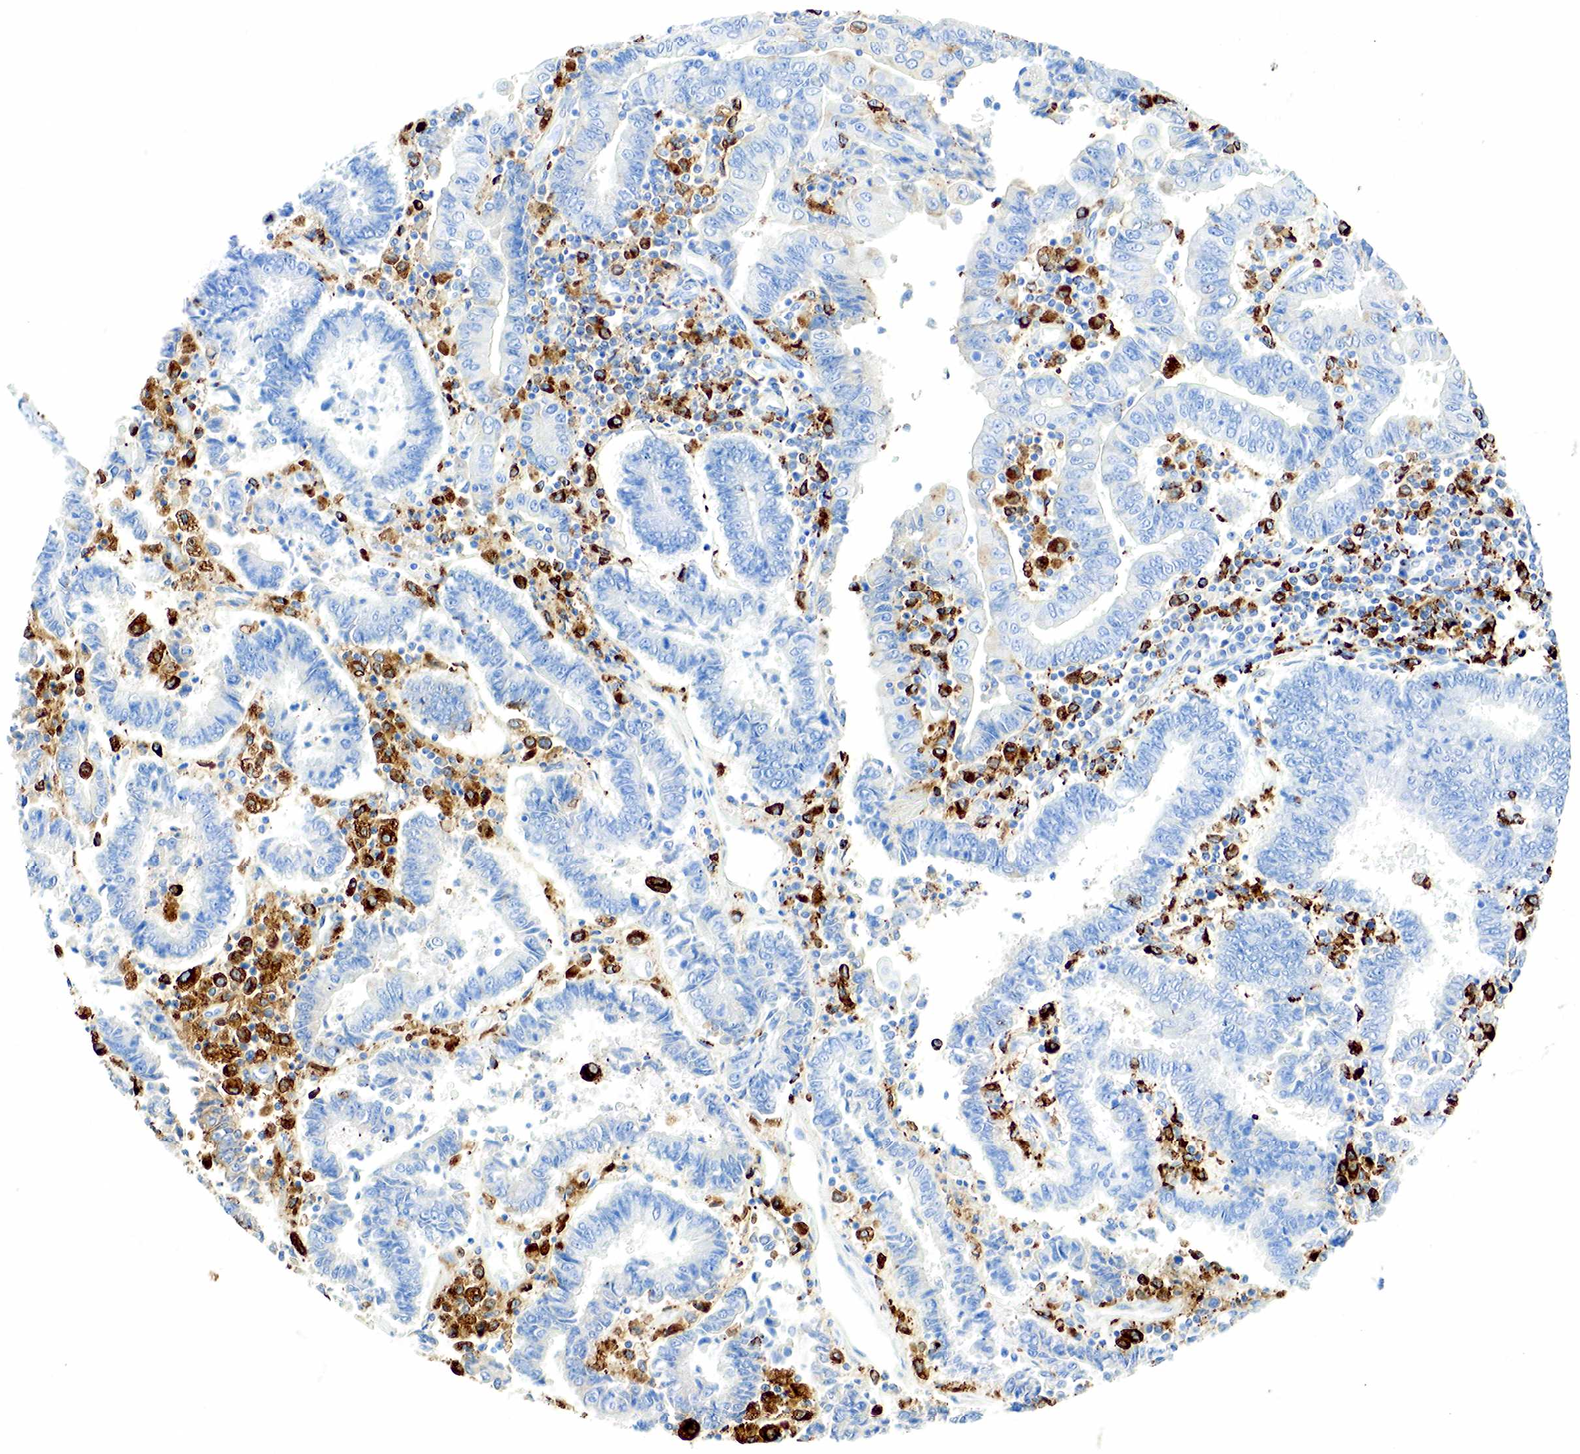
{"staining": {"intensity": "negative", "quantity": "none", "location": "none"}, "tissue": "endometrial cancer", "cell_type": "Tumor cells", "image_type": "cancer", "snomed": [{"axis": "morphology", "description": "Adenocarcinoma, NOS"}, {"axis": "topography", "description": "Endometrium"}], "caption": "Endometrial cancer (adenocarcinoma) was stained to show a protein in brown. There is no significant staining in tumor cells.", "gene": "CD68", "patient": {"sex": "female", "age": 75}}